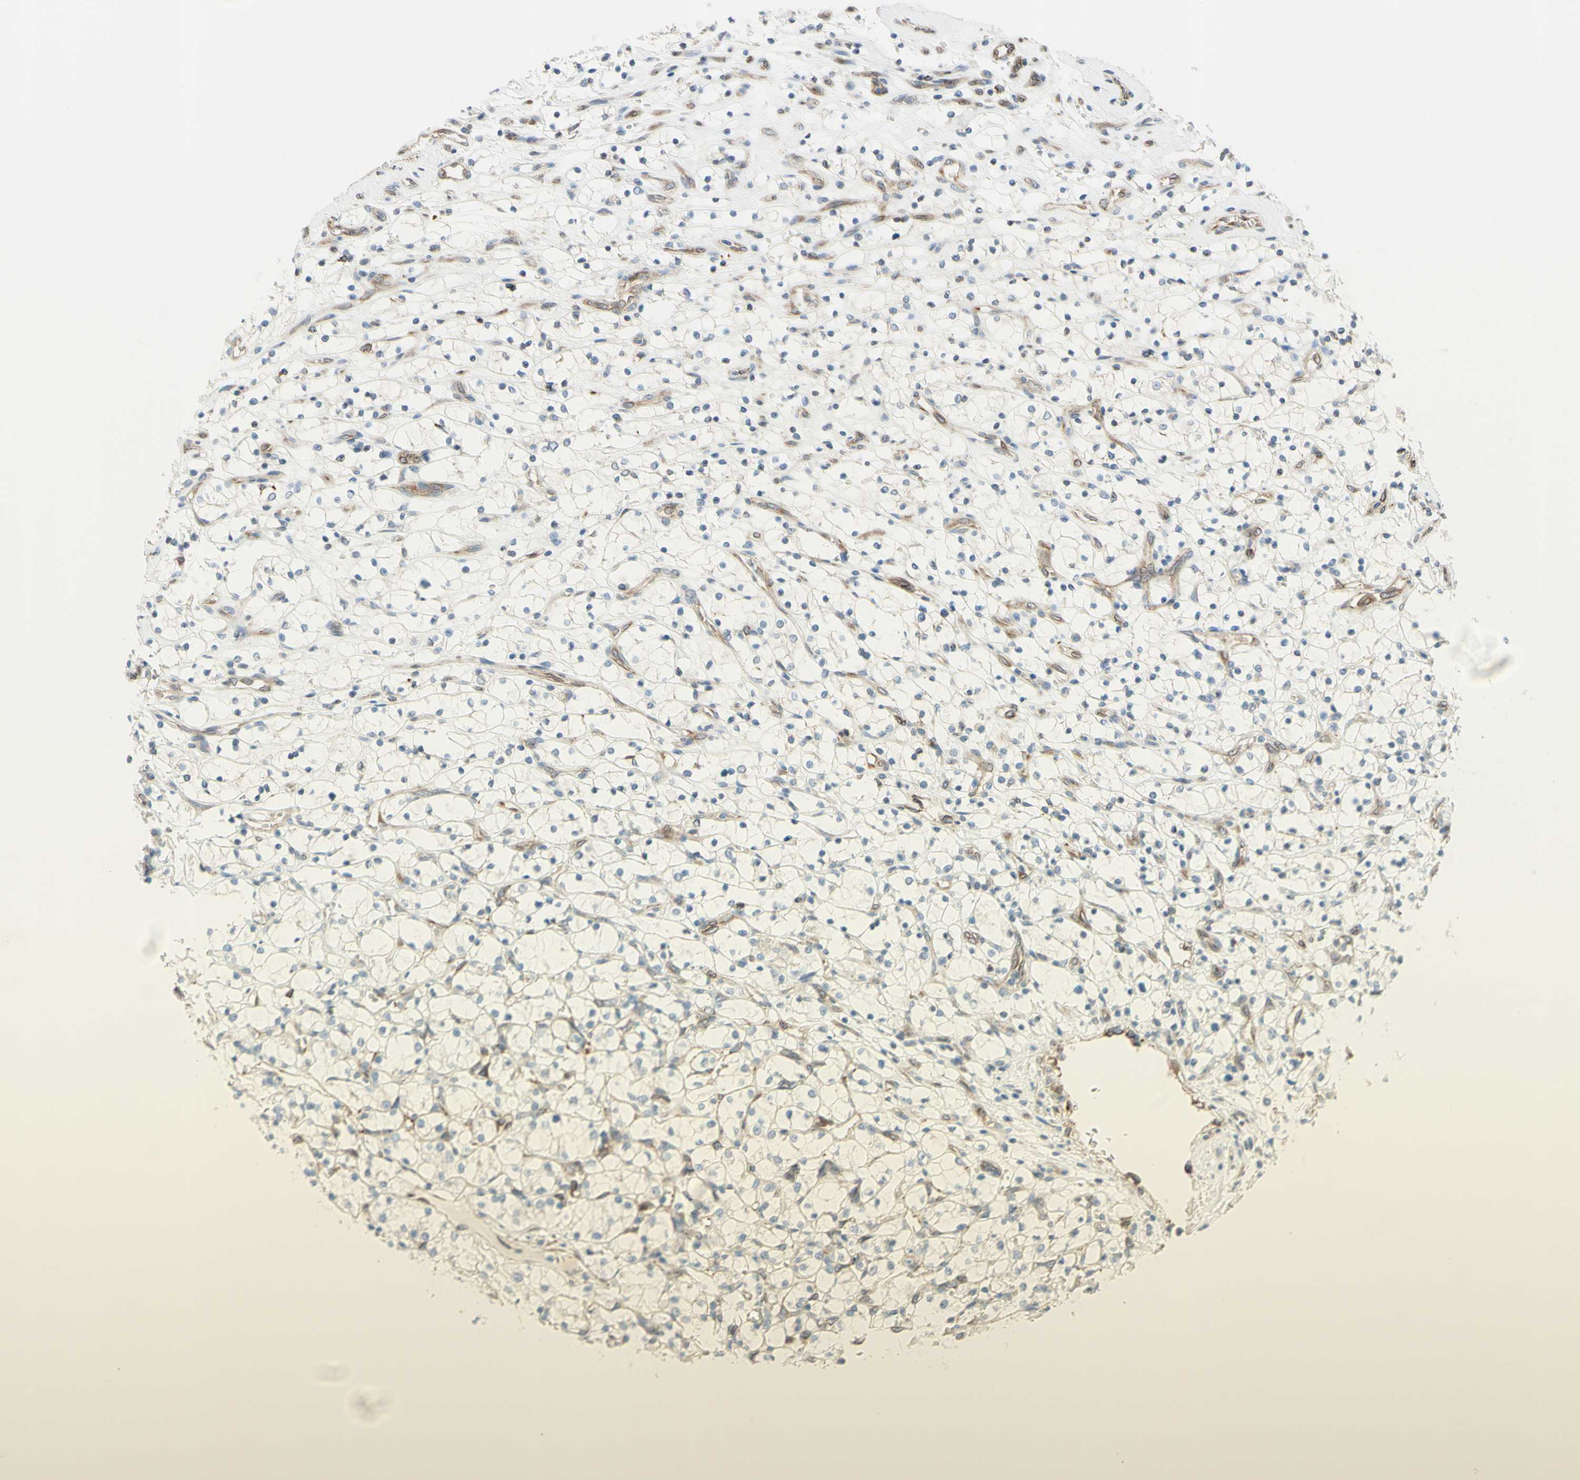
{"staining": {"intensity": "weak", "quantity": "25%-75%", "location": "cytoplasmic/membranous"}, "tissue": "renal cancer", "cell_type": "Tumor cells", "image_type": "cancer", "snomed": [{"axis": "morphology", "description": "Adenocarcinoma, NOS"}, {"axis": "topography", "description": "Kidney"}], "caption": "Tumor cells demonstrate low levels of weak cytoplasmic/membranous expression in approximately 25%-75% of cells in human adenocarcinoma (renal).", "gene": "TRAF2", "patient": {"sex": "female", "age": 69}}